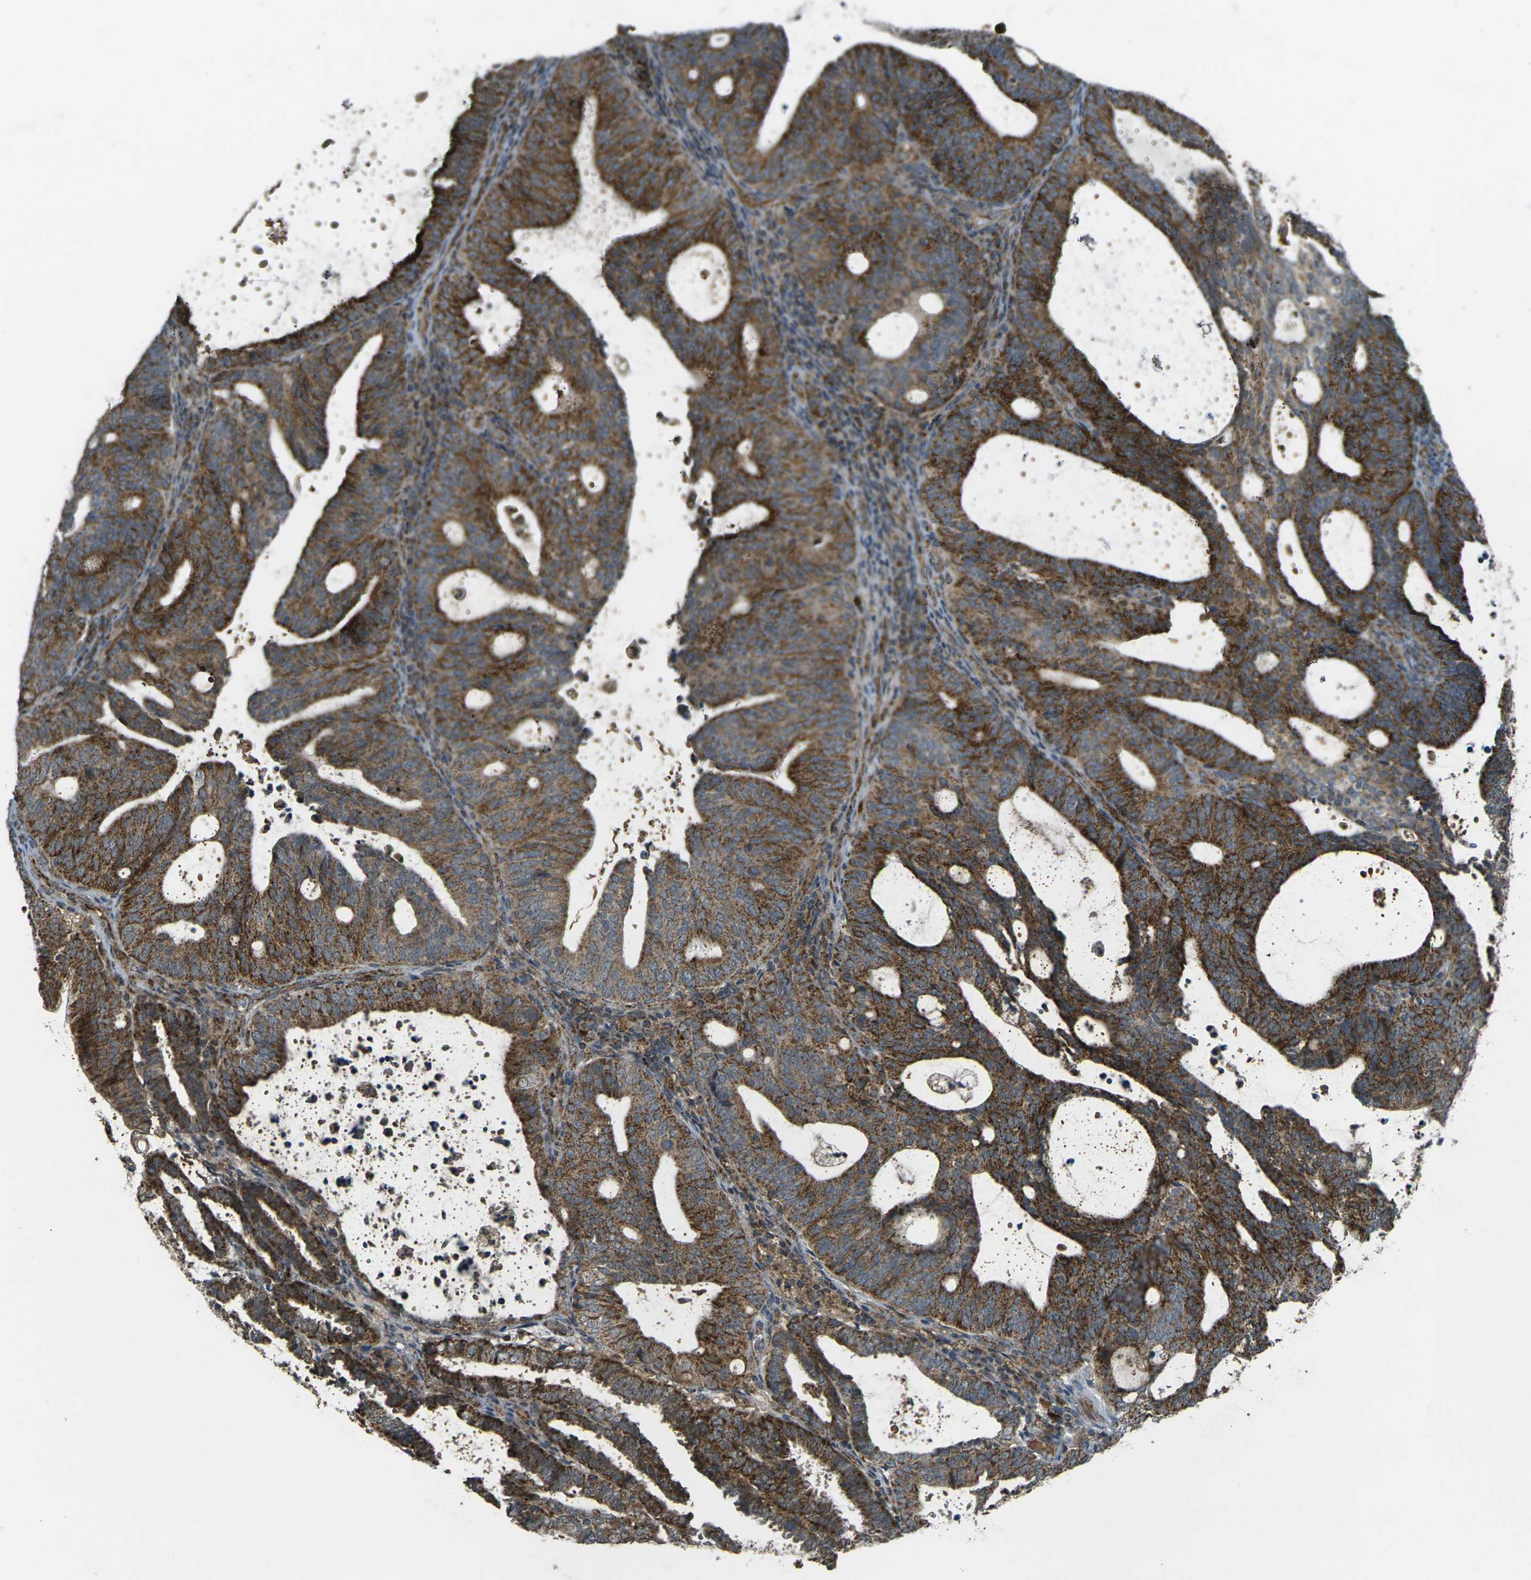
{"staining": {"intensity": "strong", "quantity": ">75%", "location": "cytoplasmic/membranous"}, "tissue": "endometrial cancer", "cell_type": "Tumor cells", "image_type": "cancer", "snomed": [{"axis": "morphology", "description": "Adenocarcinoma, NOS"}, {"axis": "topography", "description": "Uterus"}], "caption": "Immunohistochemistry (IHC) histopathology image of human endometrial adenocarcinoma stained for a protein (brown), which demonstrates high levels of strong cytoplasmic/membranous positivity in about >75% of tumor cells.", "gene": "IGF1R", "patient": {"sex": "female", "age": 83}}